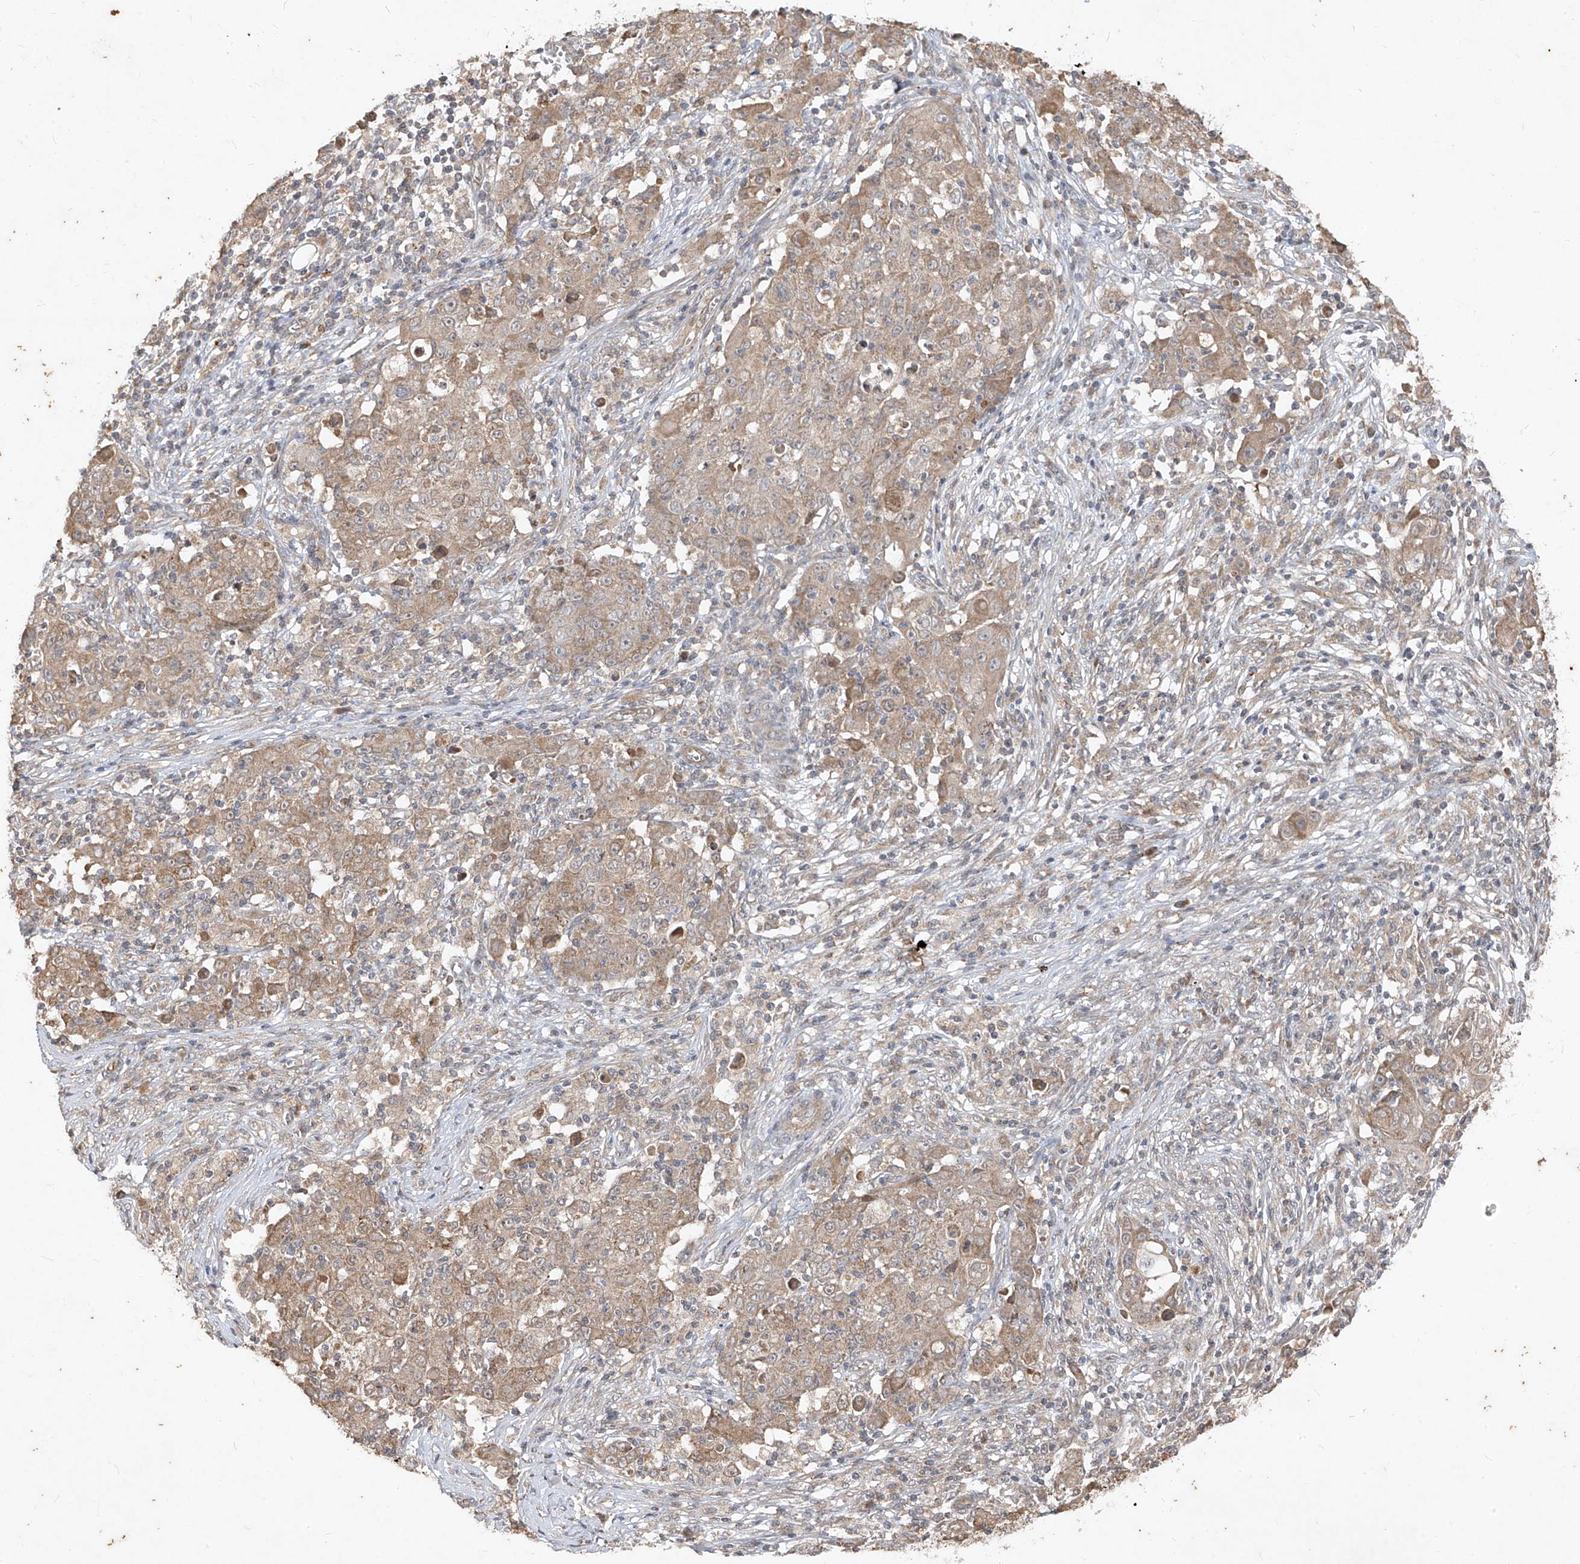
{"staining": {"intensity": "weak", "quantity": ">75%", "location": "cytoplasmic/membranous"}, "tissue": "ovarian cancer", "cell_type": "Tumor cells", "image_type": "cancer", "snomed": [{"axis": "morphology", "description": "Carcinoma, endometroid"}, {"axis": "topography", "description": "Ovary"}], "caption": "Ovarian cancer stained for a protein displays weak cytoplasmic/membranous positivity in tumor cells. Using DAB (3,3'-diaminobenzidine) (brown) and hematoxylin (blue) stains, captured at high magnification using brightfield microscopy.", "gene": "ABCD3", "patient": {"sex": "female", "age": 42}}